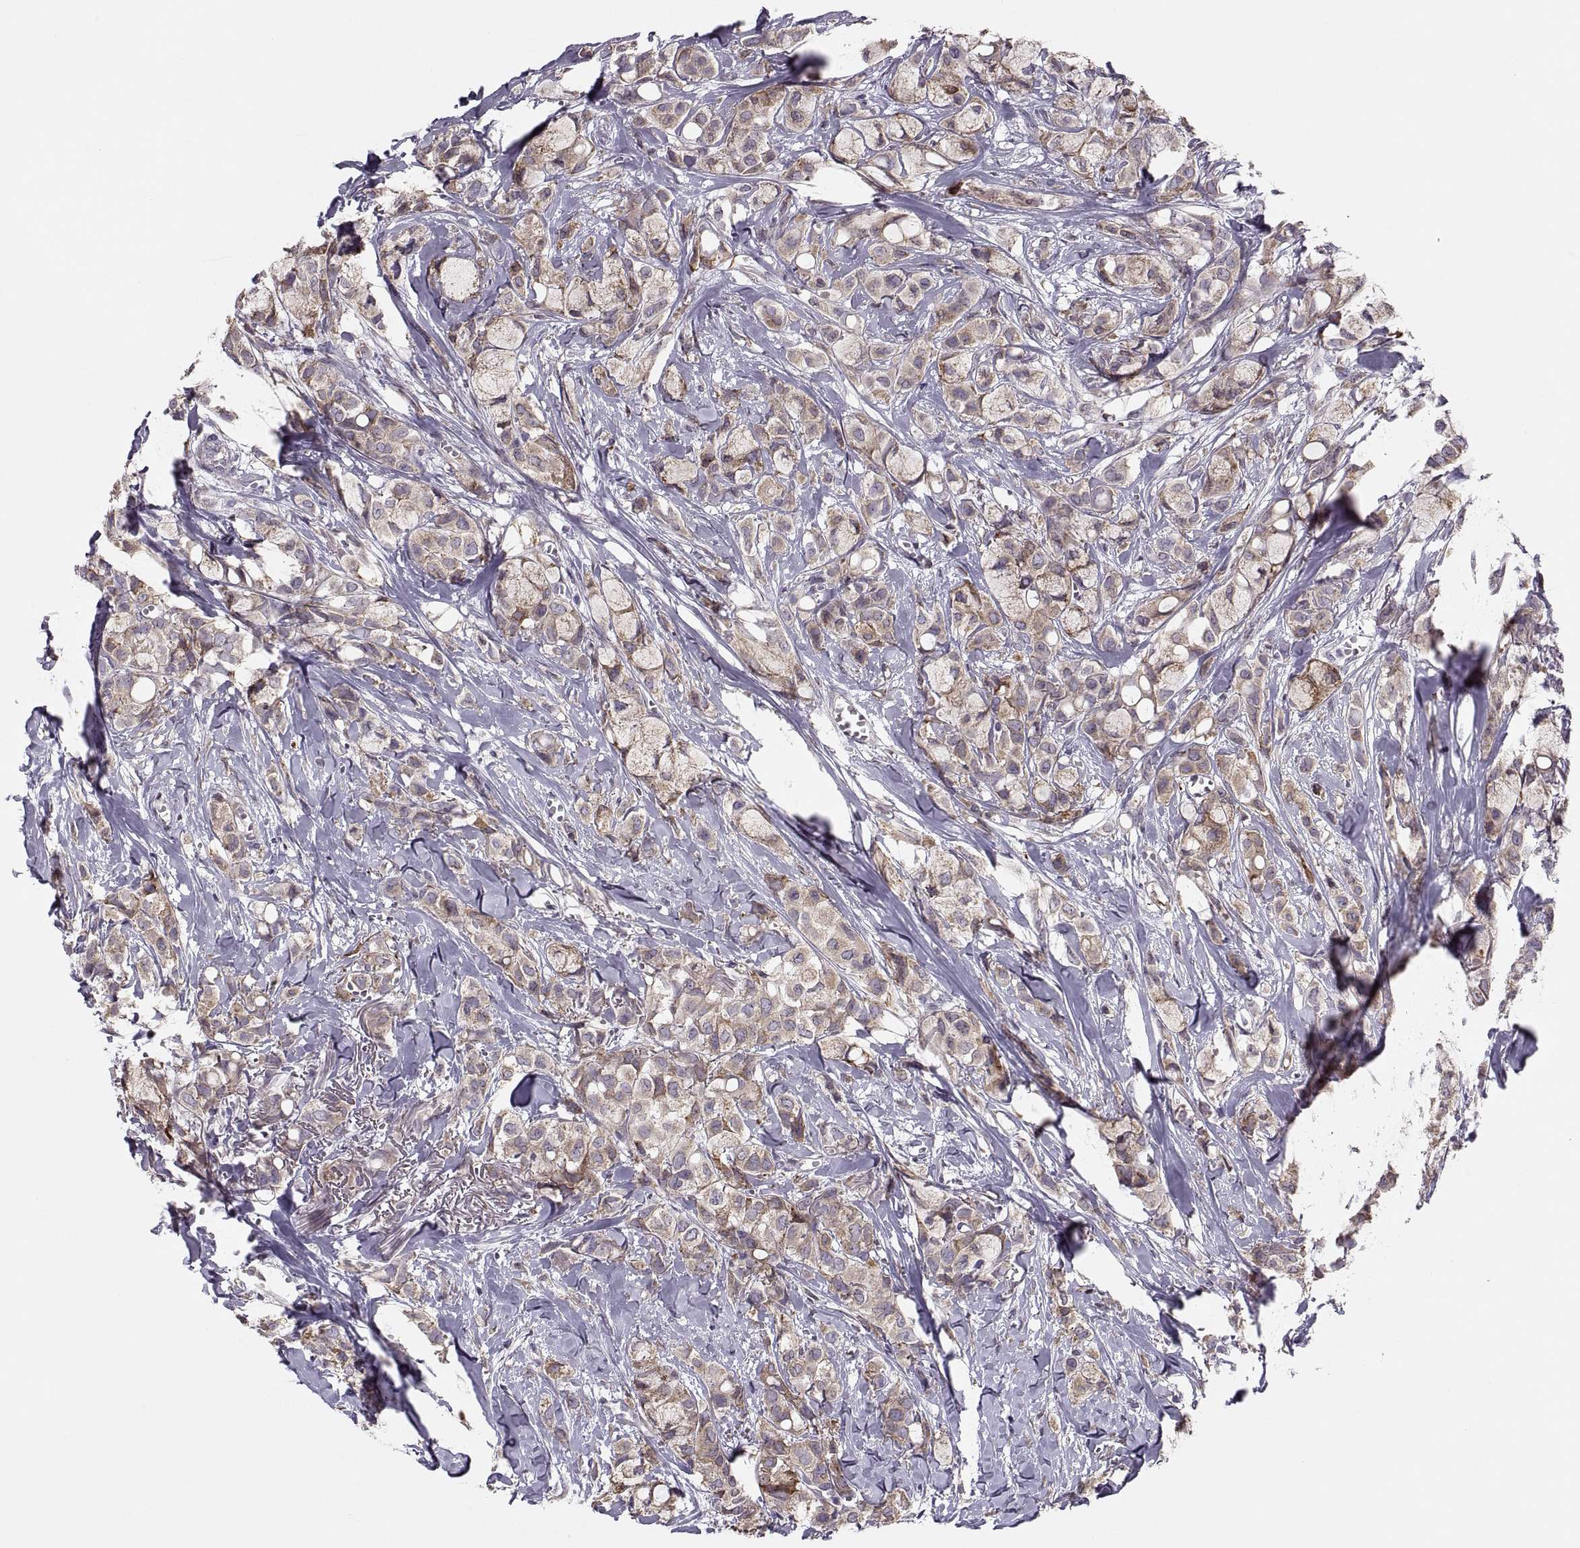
{"staining": {"intensity": "moderate", "quantity": ">75%", "location": "cytoplasmic/membranous"}, "tissue": "breast cancer", "cell_type": "Tumor cells", "image_type": "cancer", "snomed": [{"axis": "morphology", "description": "Duct carcinoma"}, {"axis": "topography", "description": "Breast"}], "caption": "This micrograph demonstrates immunohistochemistry (IHC) staining of breast cancer, with medium moderate cytoplasmic/membranous positivity in approximately >75% of tumor cells.", "gene": "LETM2", "patient": {"sex": "female", "age": 85}}